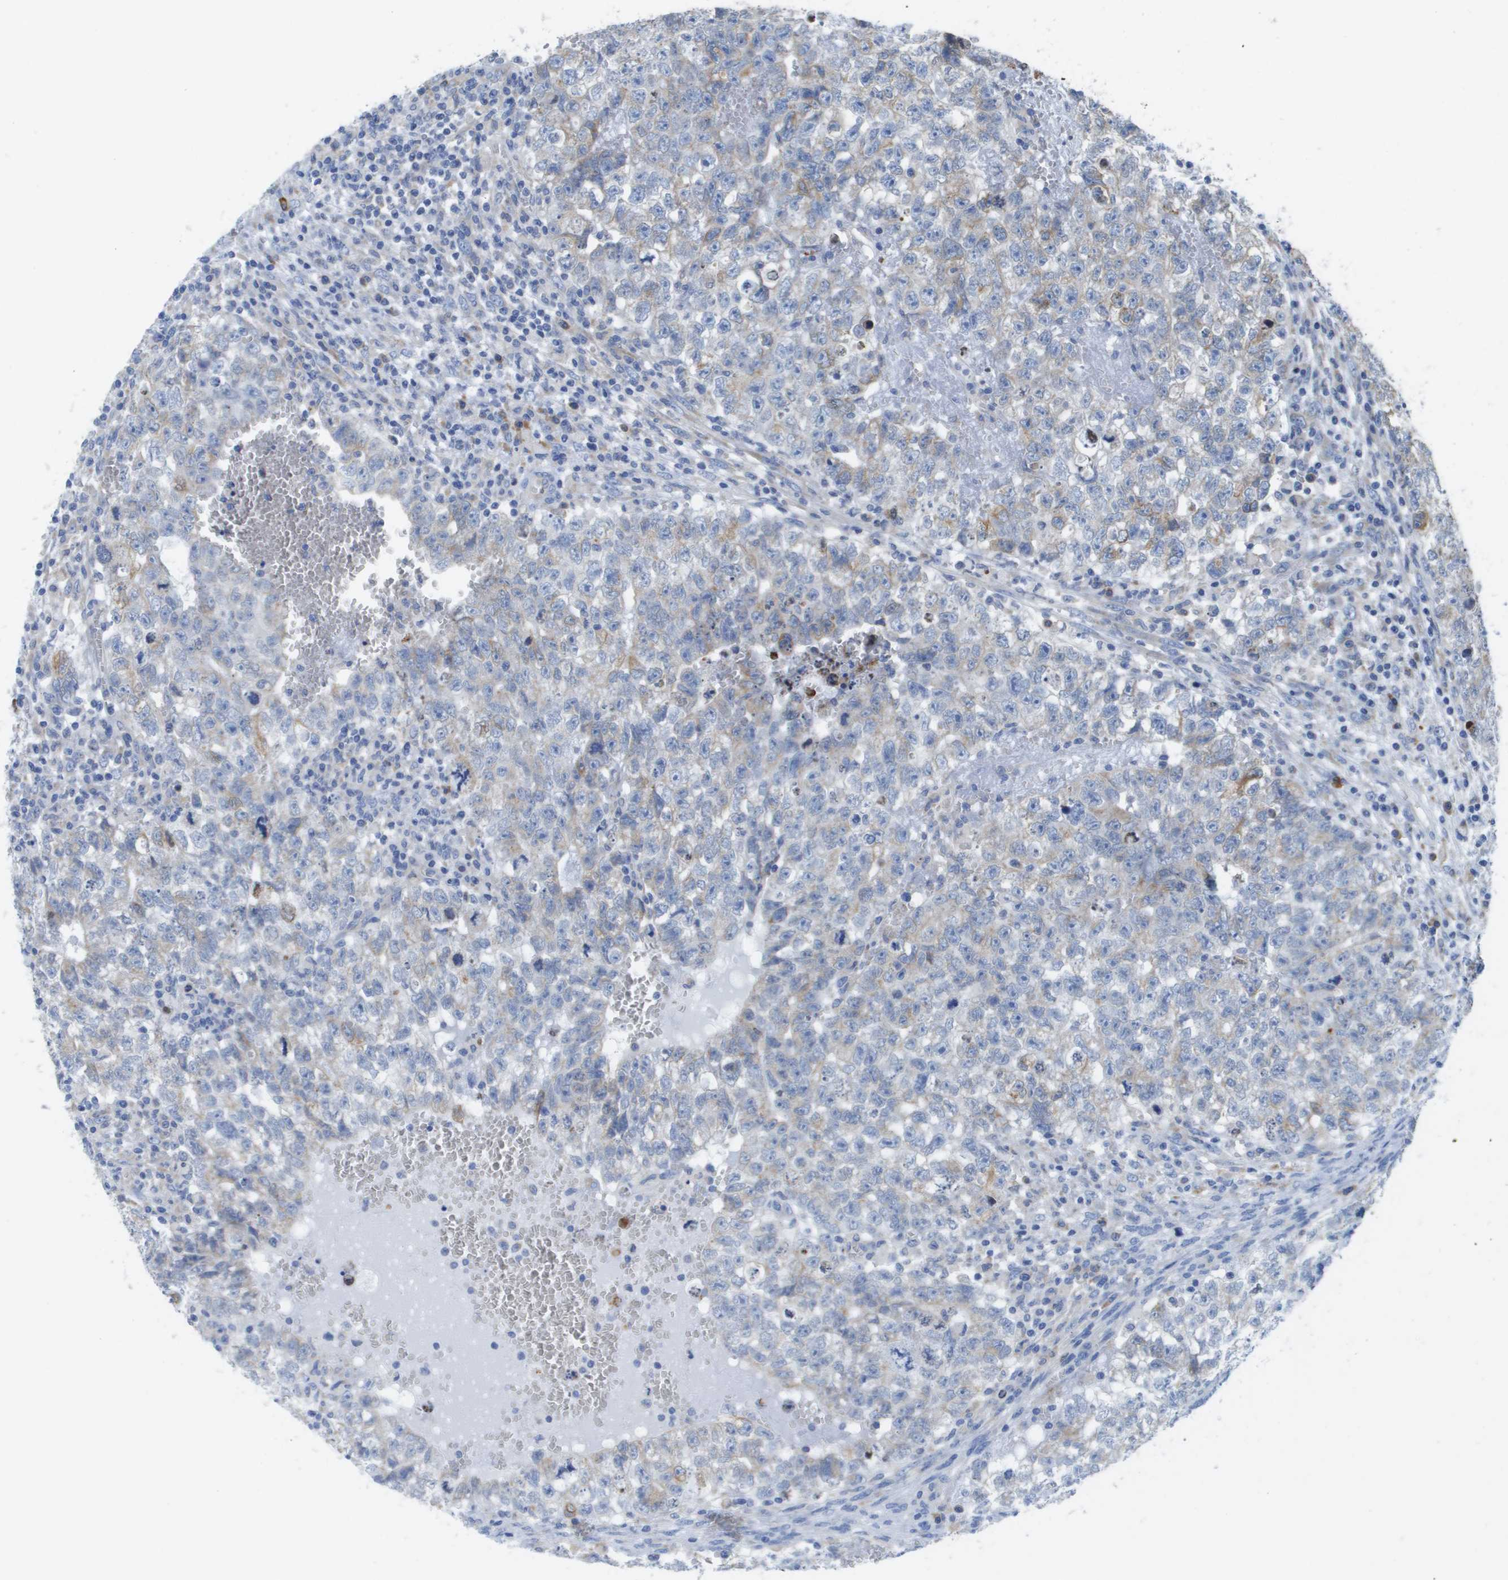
{"staining": {"intensity": "negative", "quantity": "none", "location": "none"}, "tissue": "testis cancer", "cell_type": "Tumor cells", "image_type": "cancer", "snomed": [{"axis": "morphology", "description": "Seminoma, NOS"}, {"axis": "morphology", "description": "Carcinoma, Embryonal, NOS"}, {"axis": "topography", "description": "Testis"}], "caption": "An image of testis cancer stained for a protein exhibits no brown staining in tumor cells.", "gene": "SDR42E1", "patient": {"sex": "male", "age": 38}}